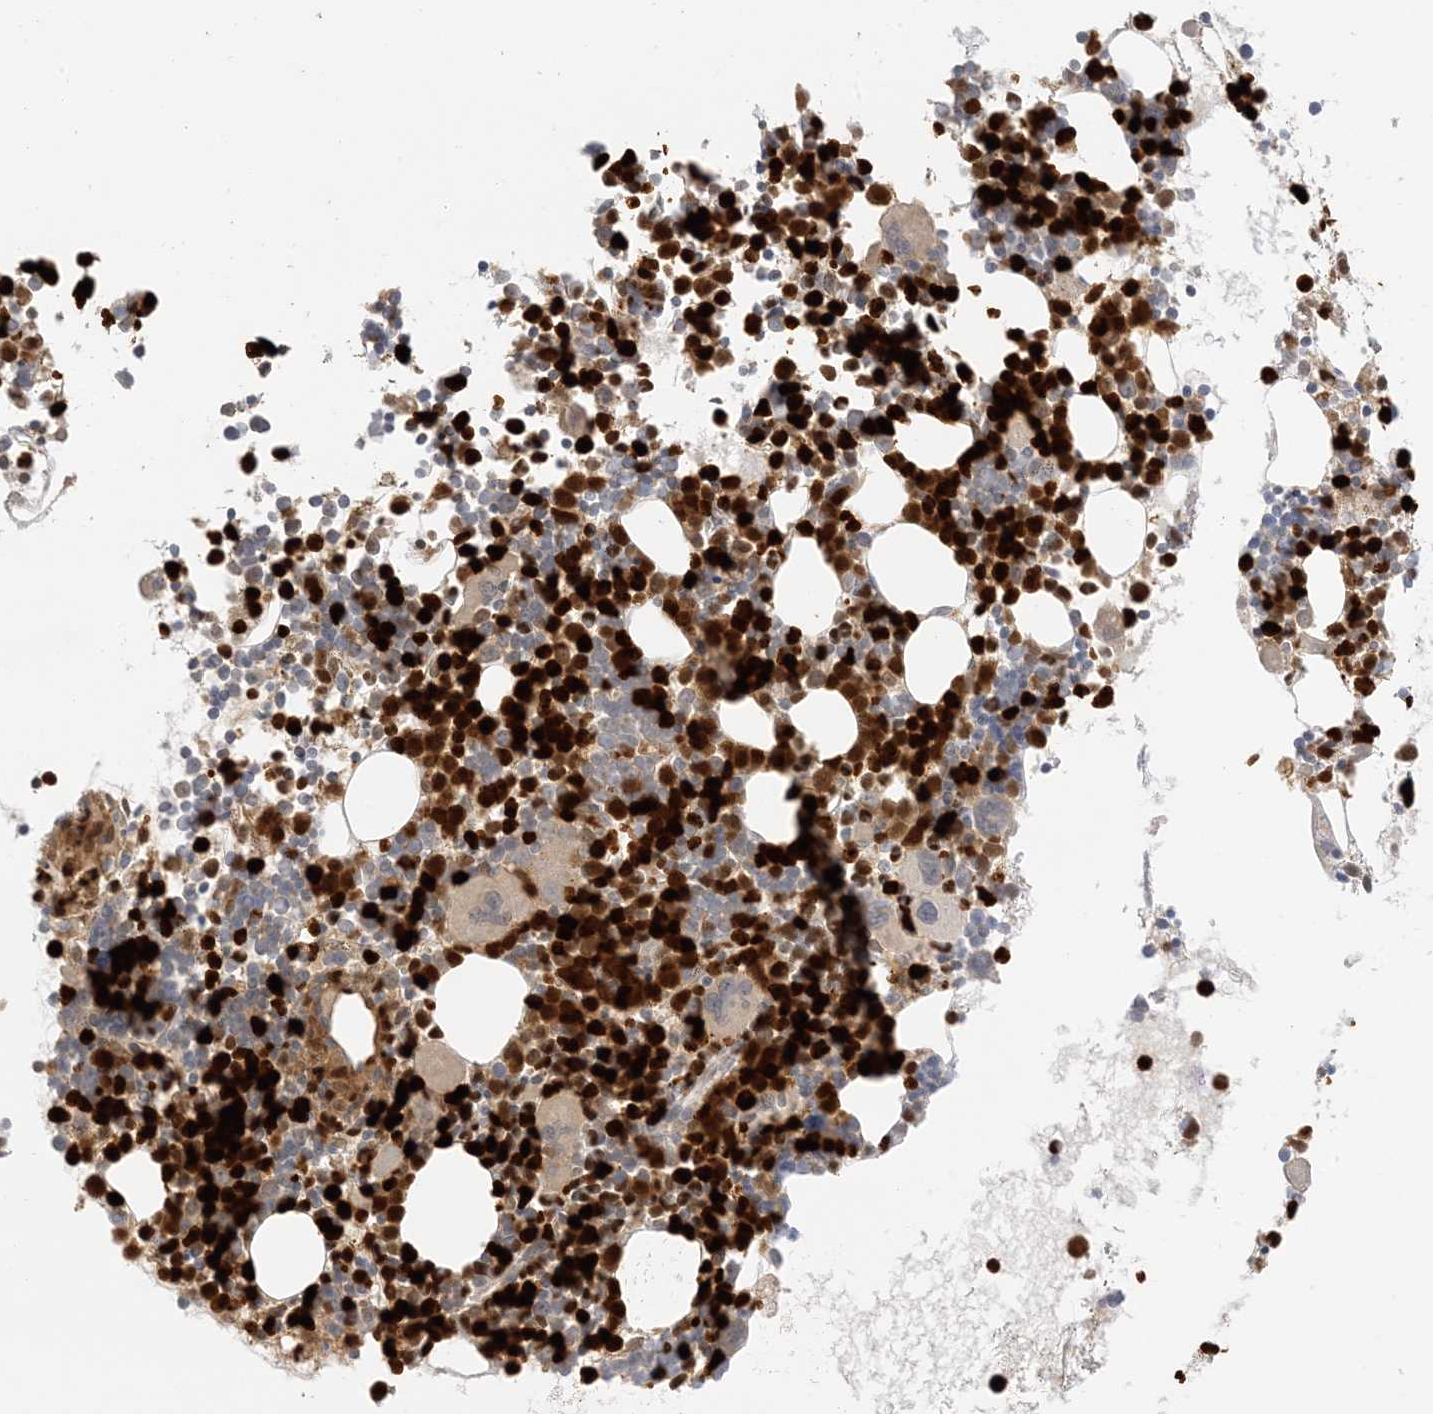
{"staining": {"intensity": "strong", "quantity": "25%-75%", "location": "nuclear"}, "tissue": "bone marrow", "cell_type": "Hematopoietic cells", "image_type": "normal", "snomed": [{"axis": "morphology", "description": "Normal tissue, NOS"}, {"axis": "topography", "description": "Bone marrow"}], "caption": "Bone marrow stained with DAB (3,3'-diaminobenzidine) immunohistochemistry displays high levels of strong nuclear positivity in about 25%-75% of hematopoietic cells. Nuclei are stained in blue.", "gene": "GCA", "patient": {"sex": "female", "age": 62}}